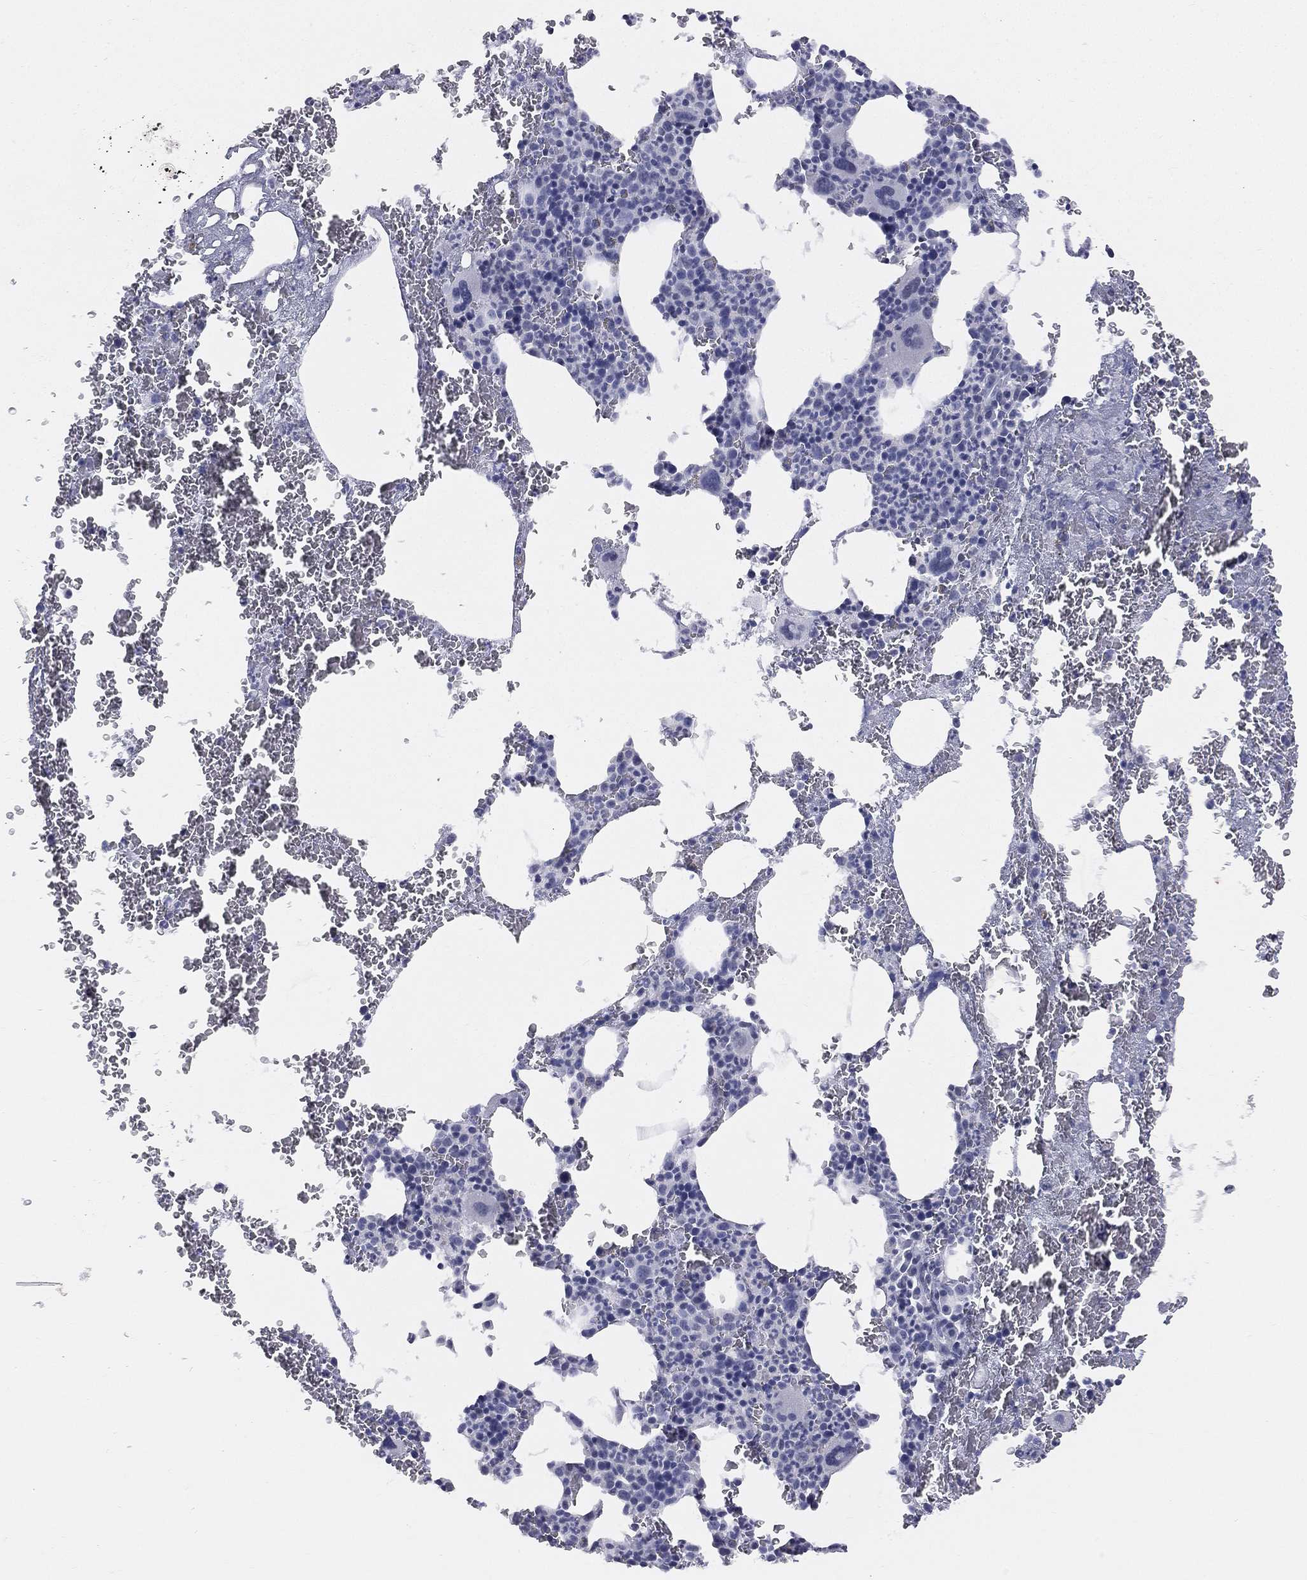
{"staining": {"intensity": "negative", "quantity": "none", "location": "none"}, "tissue": "bone marrow", "cell_type": "Hematopoietic cells", "image_type": "normal", "snomed": [{"axis": "morphology", "description": "Normal tissue, NOS"}, {"axis": "topography", "description": "Bone marrow"}], "caption": "This is an immunohistochemistry histopathology image of normal bone marrow. There is no positivity in hematopoietic cells.", "gene": "DMKN", "patient": {"sex": "male", "age": 91}}